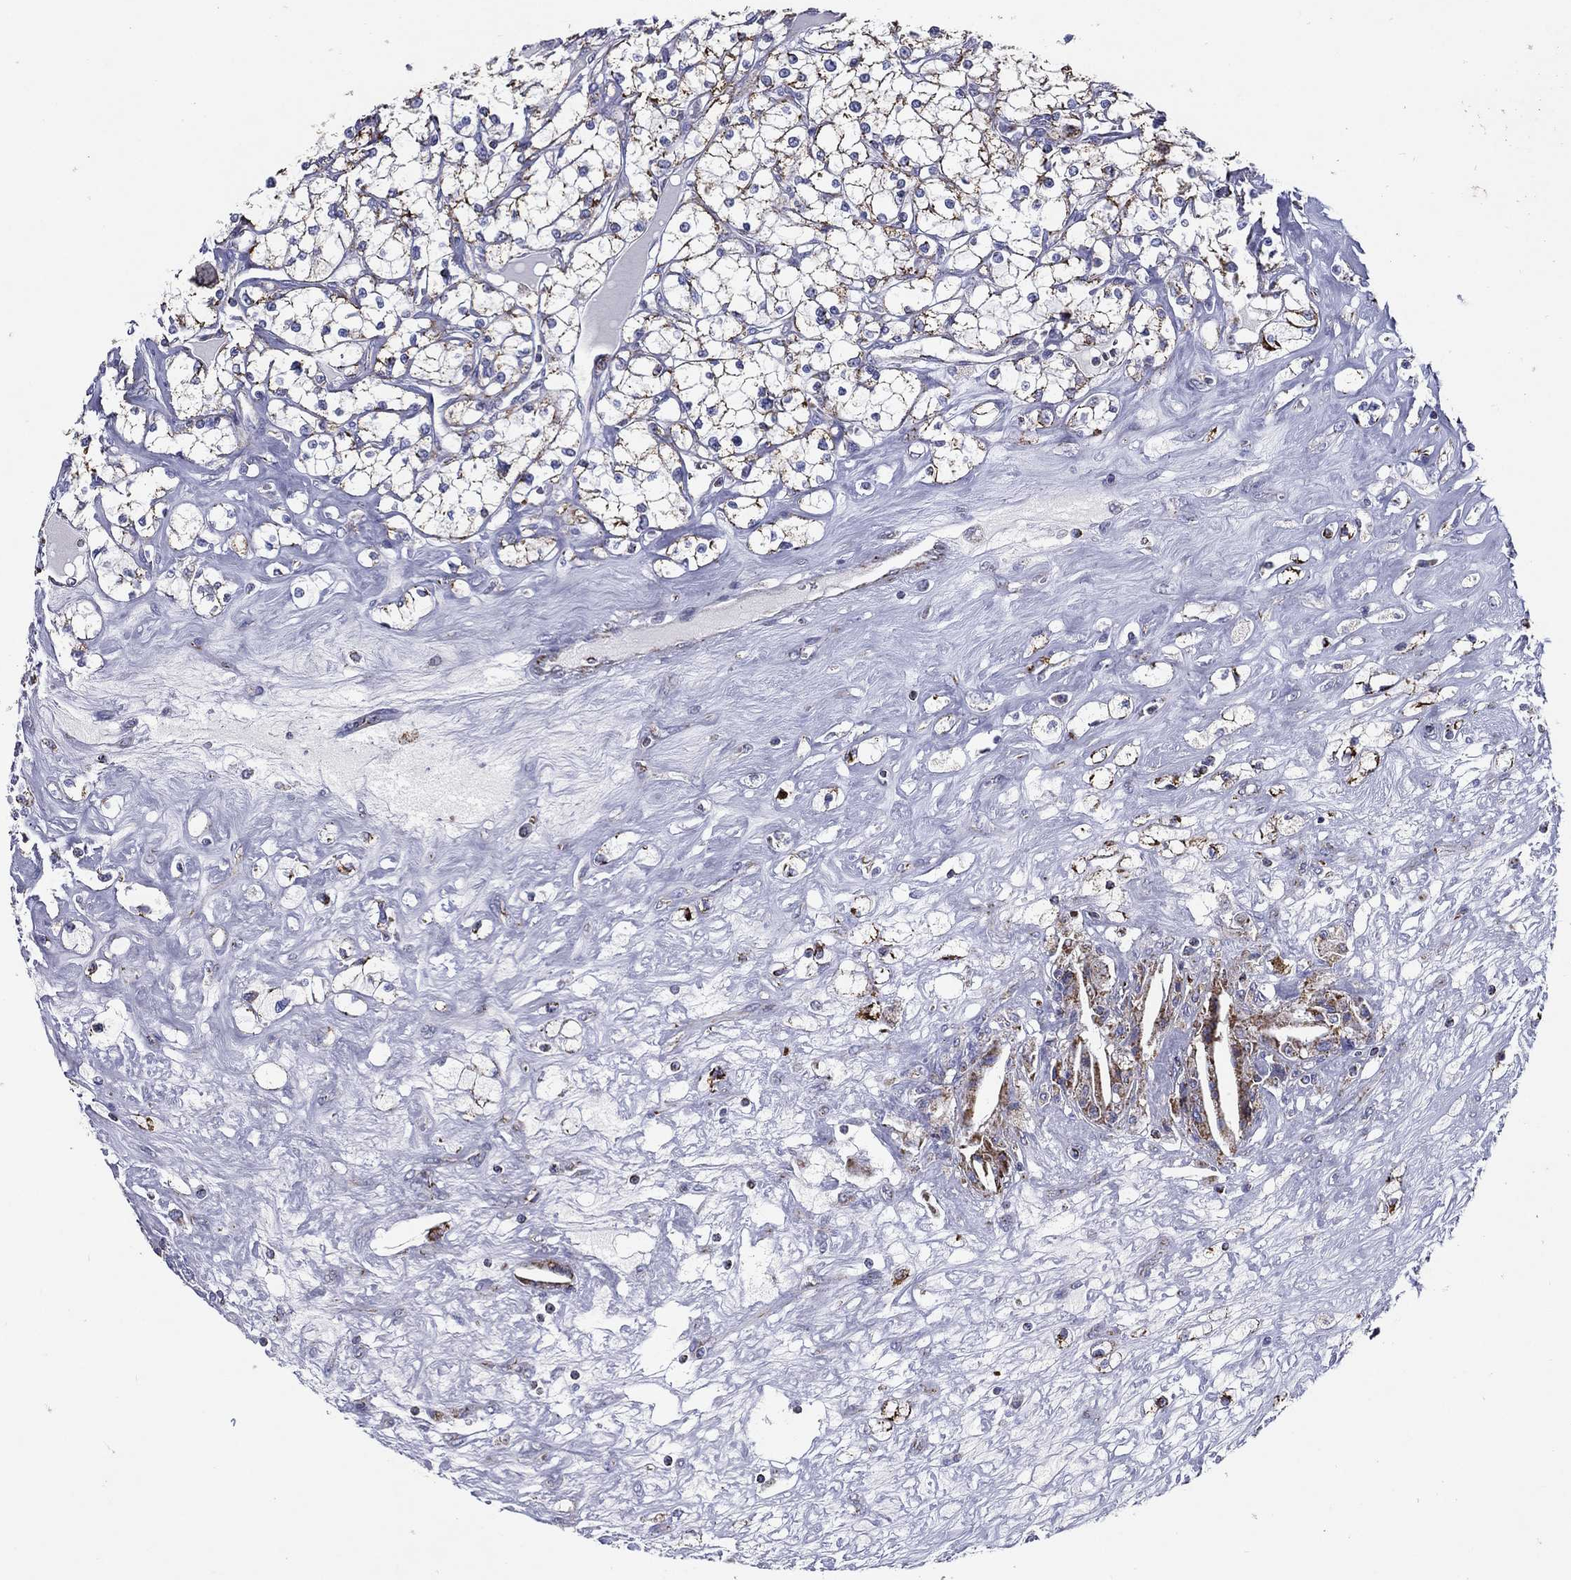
{"staining": {"intensity": "moderate", "quantity": "25%-75%", "location": "cytoplasmic/membranous"}, "tissue": "renal cancer", "cell_type": "Tumor cells", "image_type": "cancer", "snomed": [{"axis": "morphology", "description": "Adenocarcinoma, NOS"}, {"axis": "topography", "description": "Kidney"}], "caption": "Protein staining exhibits moderate cytoplasmic/membranous expression in approximately 25%-75% of tumor cells in renal adenocarcinoma.", "gene": "SFXN1", "patient": {"sex": "male", "age": 67}}